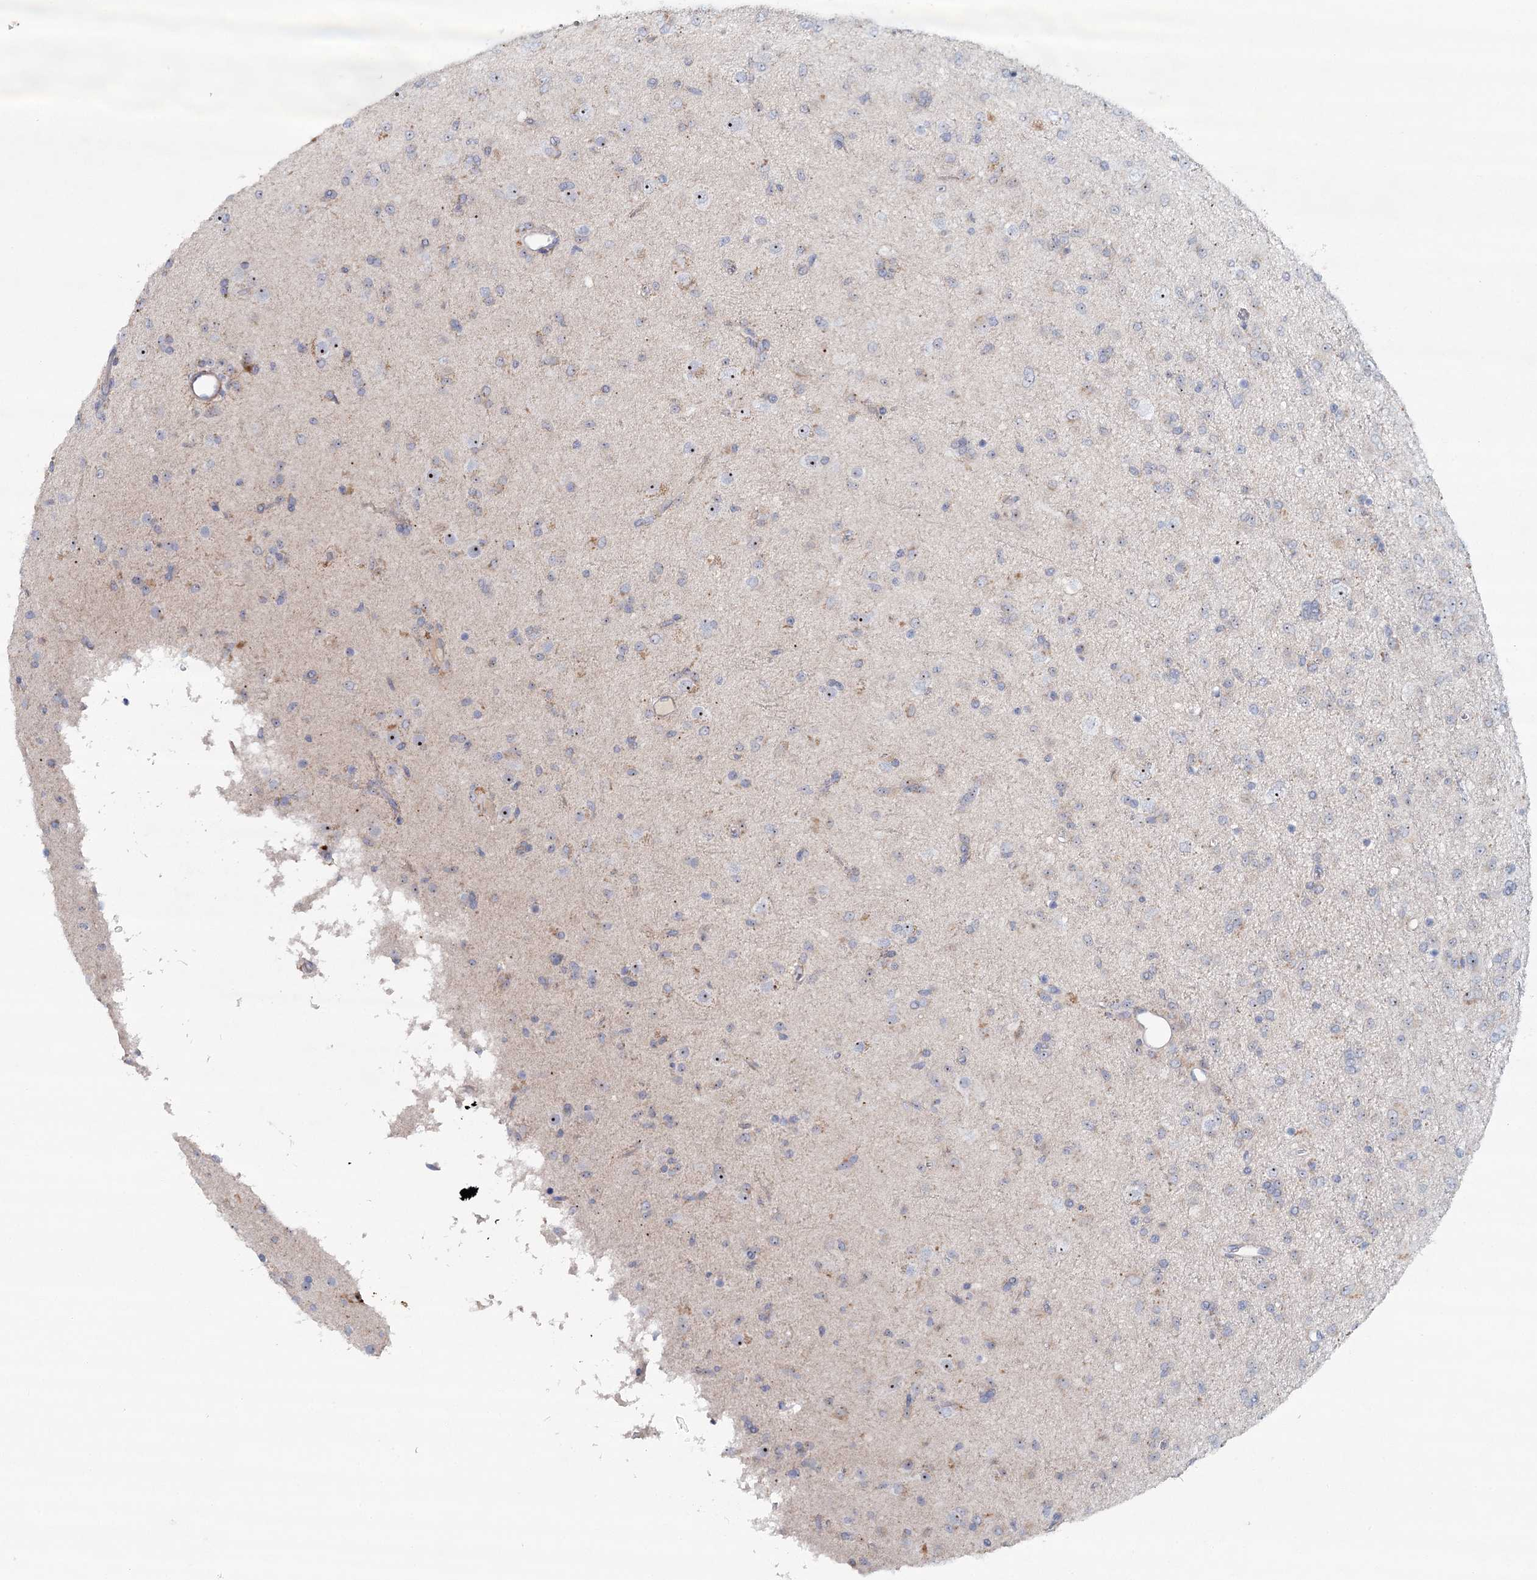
{"staining": {"intensity": "moderate", "quantity": "<25%", "location": "nuclear"}, "tissue": "glioma", "cell_type": "Tumor cells", "image_type": "cancer", "snomed": [{"axis": "morphology", "description": "Glioma, malignant, Low grade"}, {"axis": "topography", "description": "Brain"}], "caption": "IHC (DAB) staining of glioma reveals moderate nuclear protein staining in about <25% of tumor cells.", "gene": "RBM43", "patient": {"sex": "male", "age": 65}}